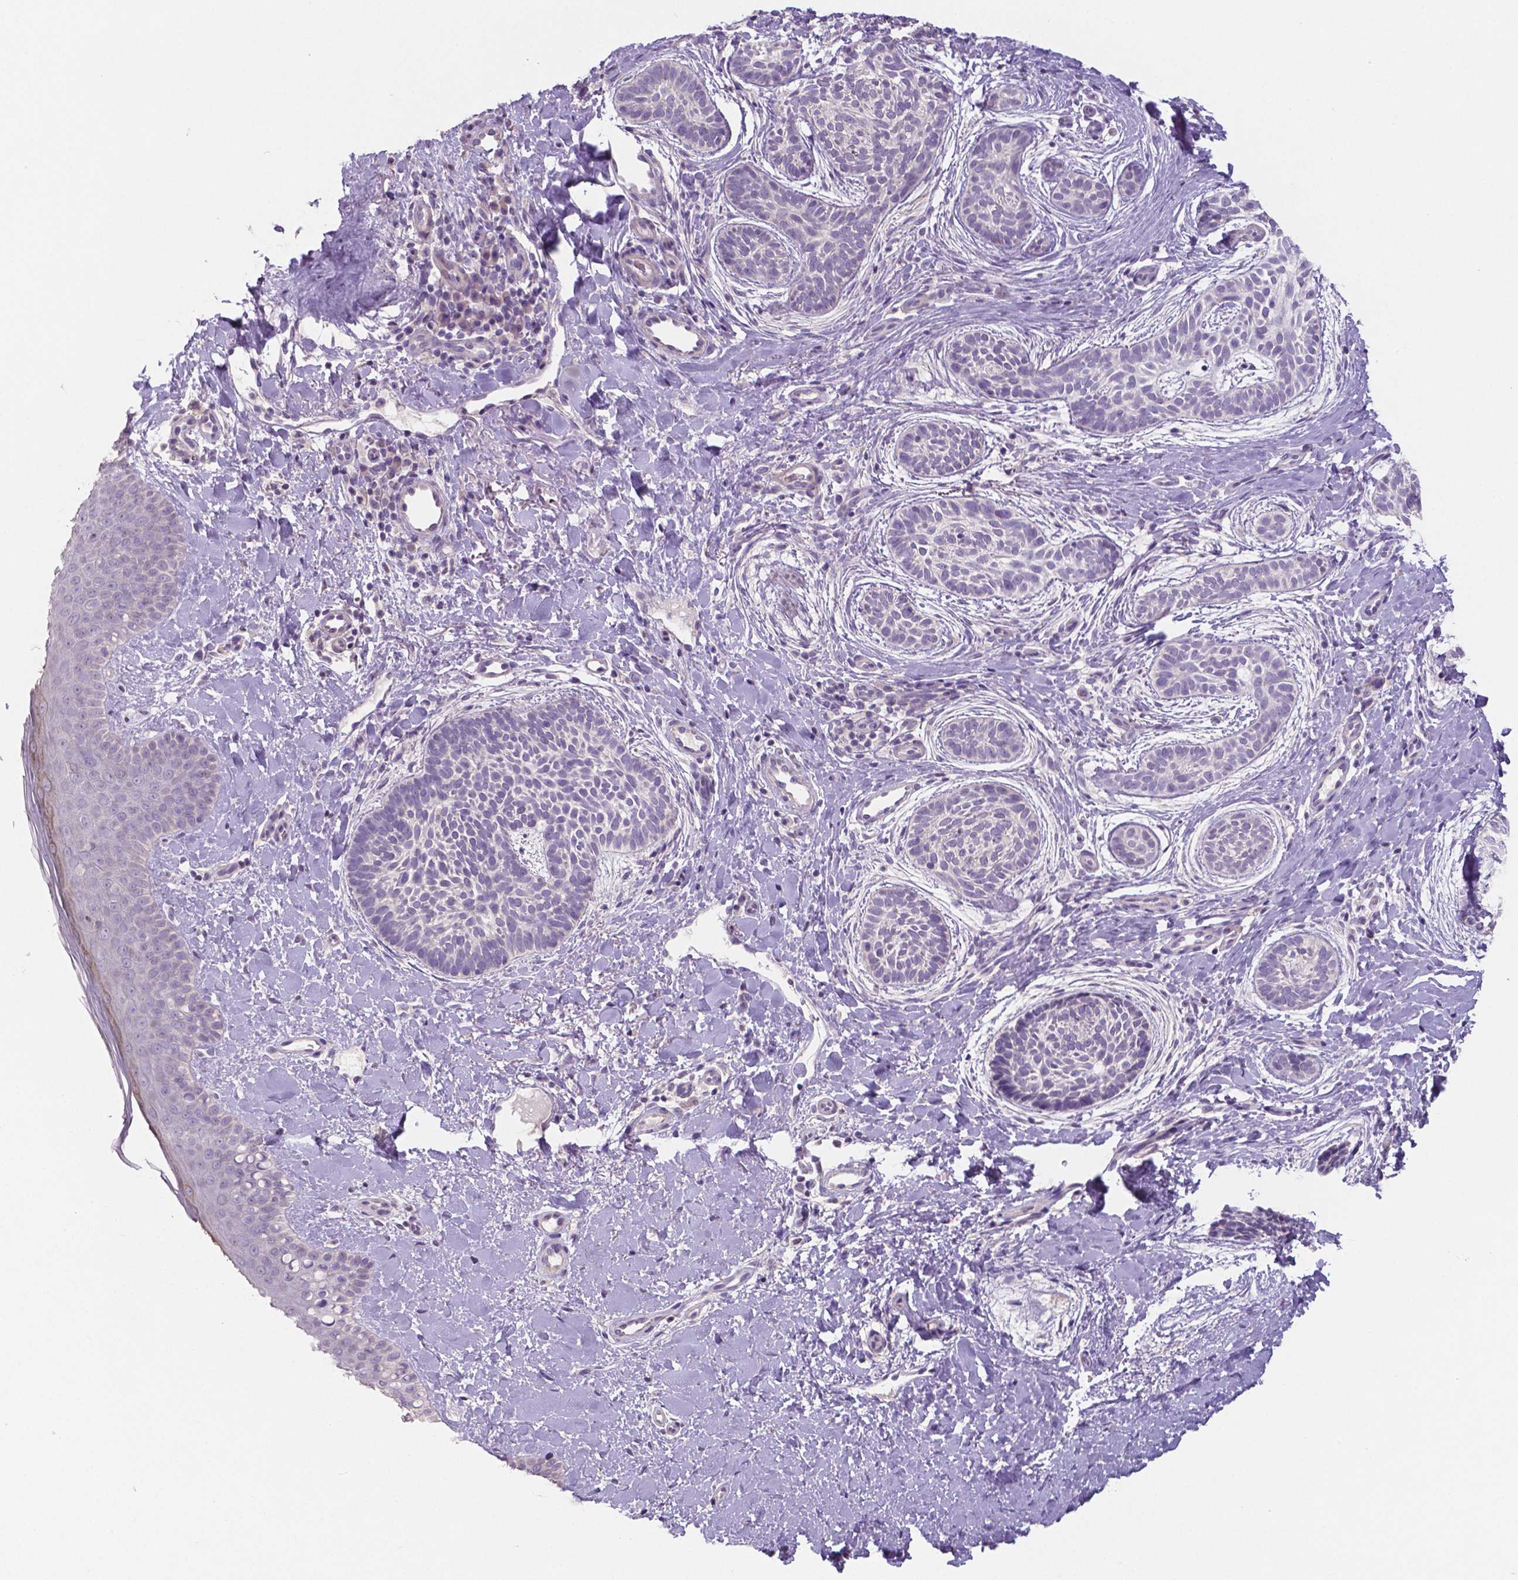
{"staining": {"intensity": "negative", "quantity": "none", "location": "none"}, "tissue": "skin cancer", "cell_type": "Tumor cells", "image_type": "cancer", "snomed": [{"axis": "morphology", "description": "Basal cell carcinoma"}, {"axis": "topography", "description": "Skin"}], "caption": "Skin cancer stained for a protein using IHC exhibits no expression tumor cells.", "gene": "CRMP1", "patient": {"sex": "male", "age": 63}}